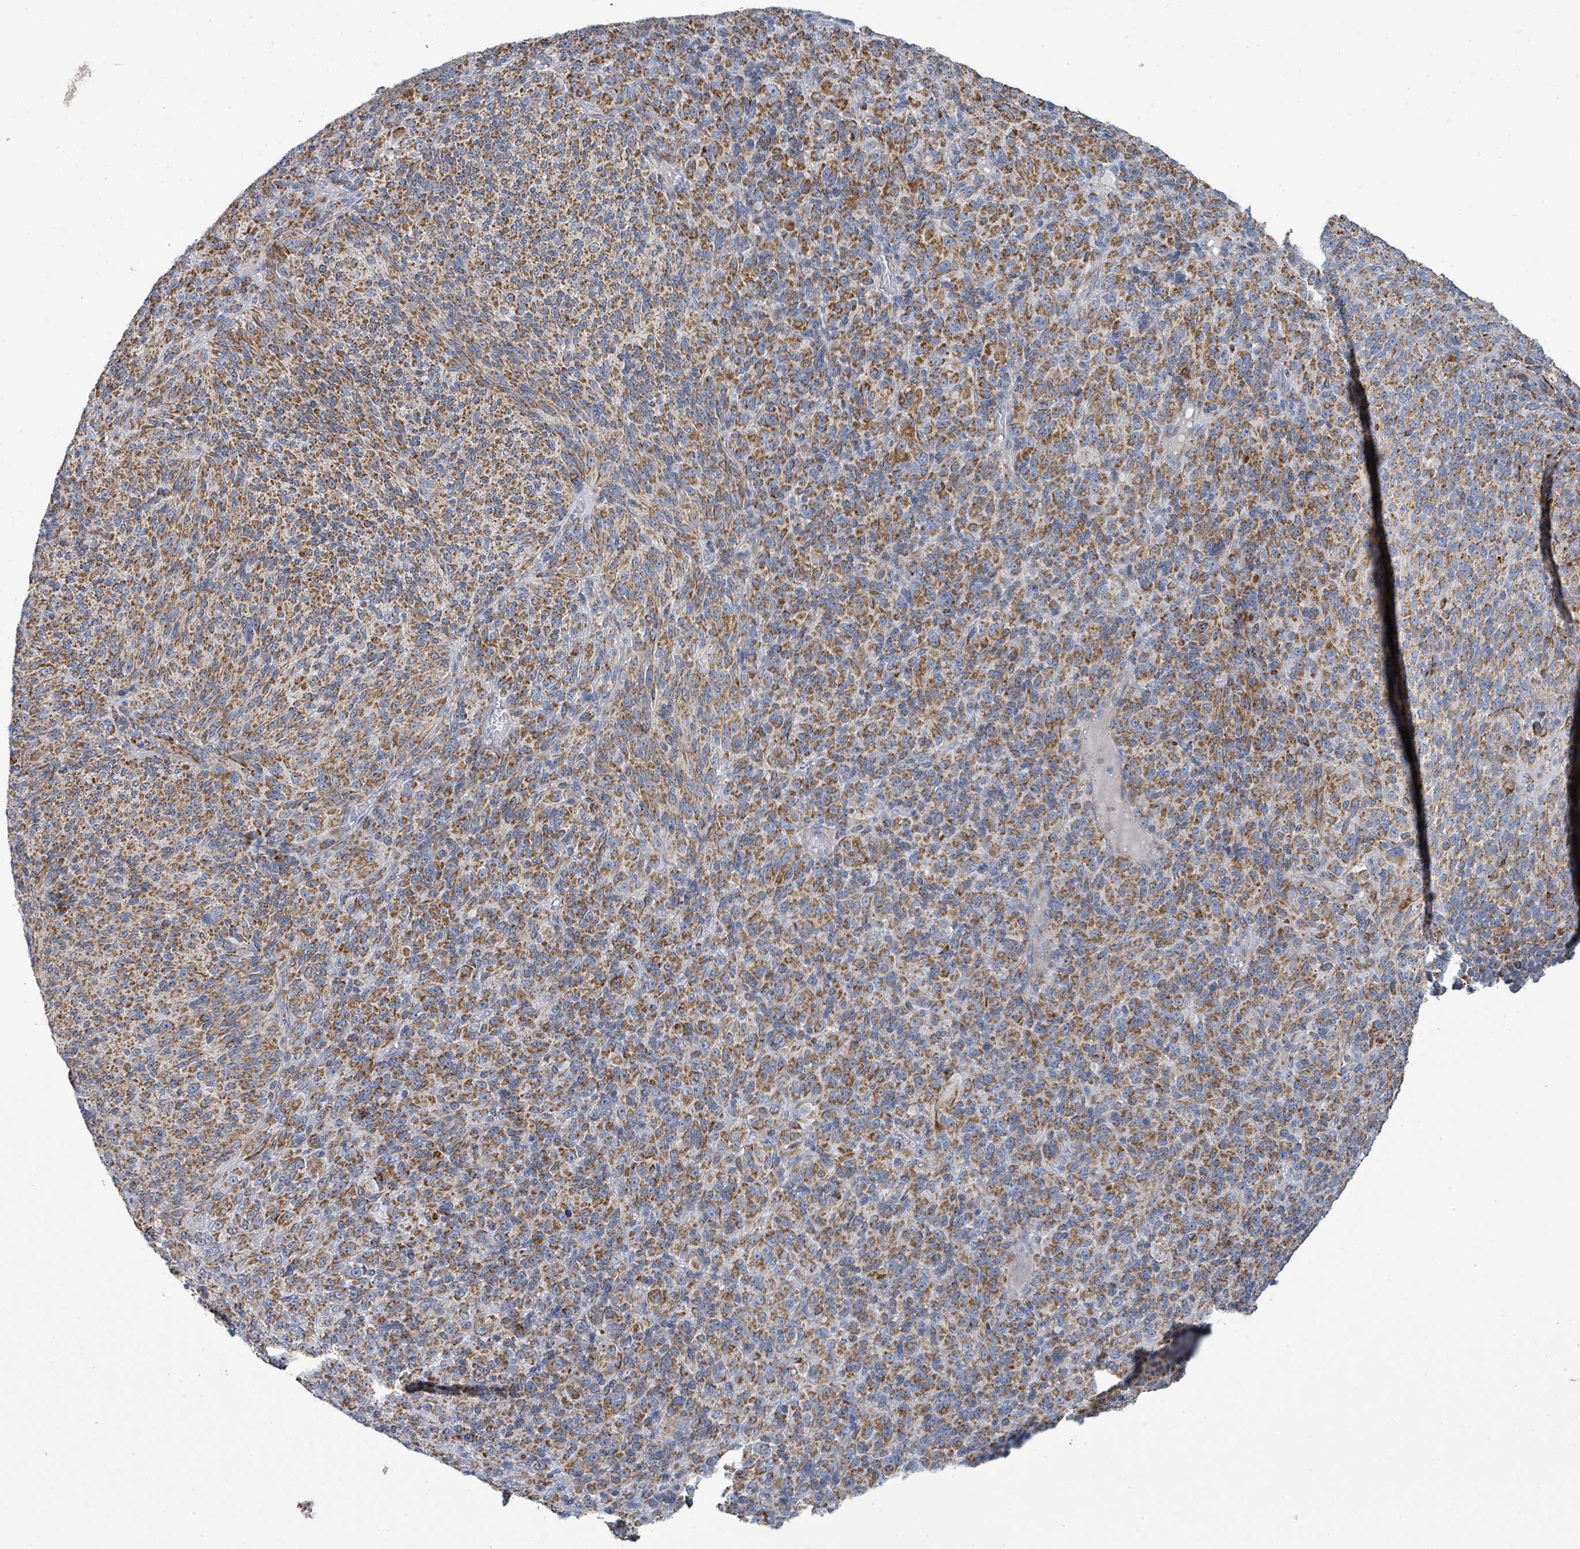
{"staining": {"intensity": "moderate", "quantity": ">75%", "location": "cytoplasmic/membranous"}, "tissue": "melanoma", "cell_type": "Tumor cells", "image_type": "cancer", "snomed": [{"axis": "morphology", "description": "Malignant melanoma, Metastatic site"}, {"axis": "topography", "description": "Brain"}], "caption": "This histopathology image demonstrates malignant melanoma (metastatic site) stained with immunohistochemistry (IHC) to label a protein in brown. The cytoplasmic/membranous of tumor cells show moderate positivity for the protein. Nuclei are counter-stained blue.", "gene": "ALG12", "patient": {"sex": "female", "age": 56}}